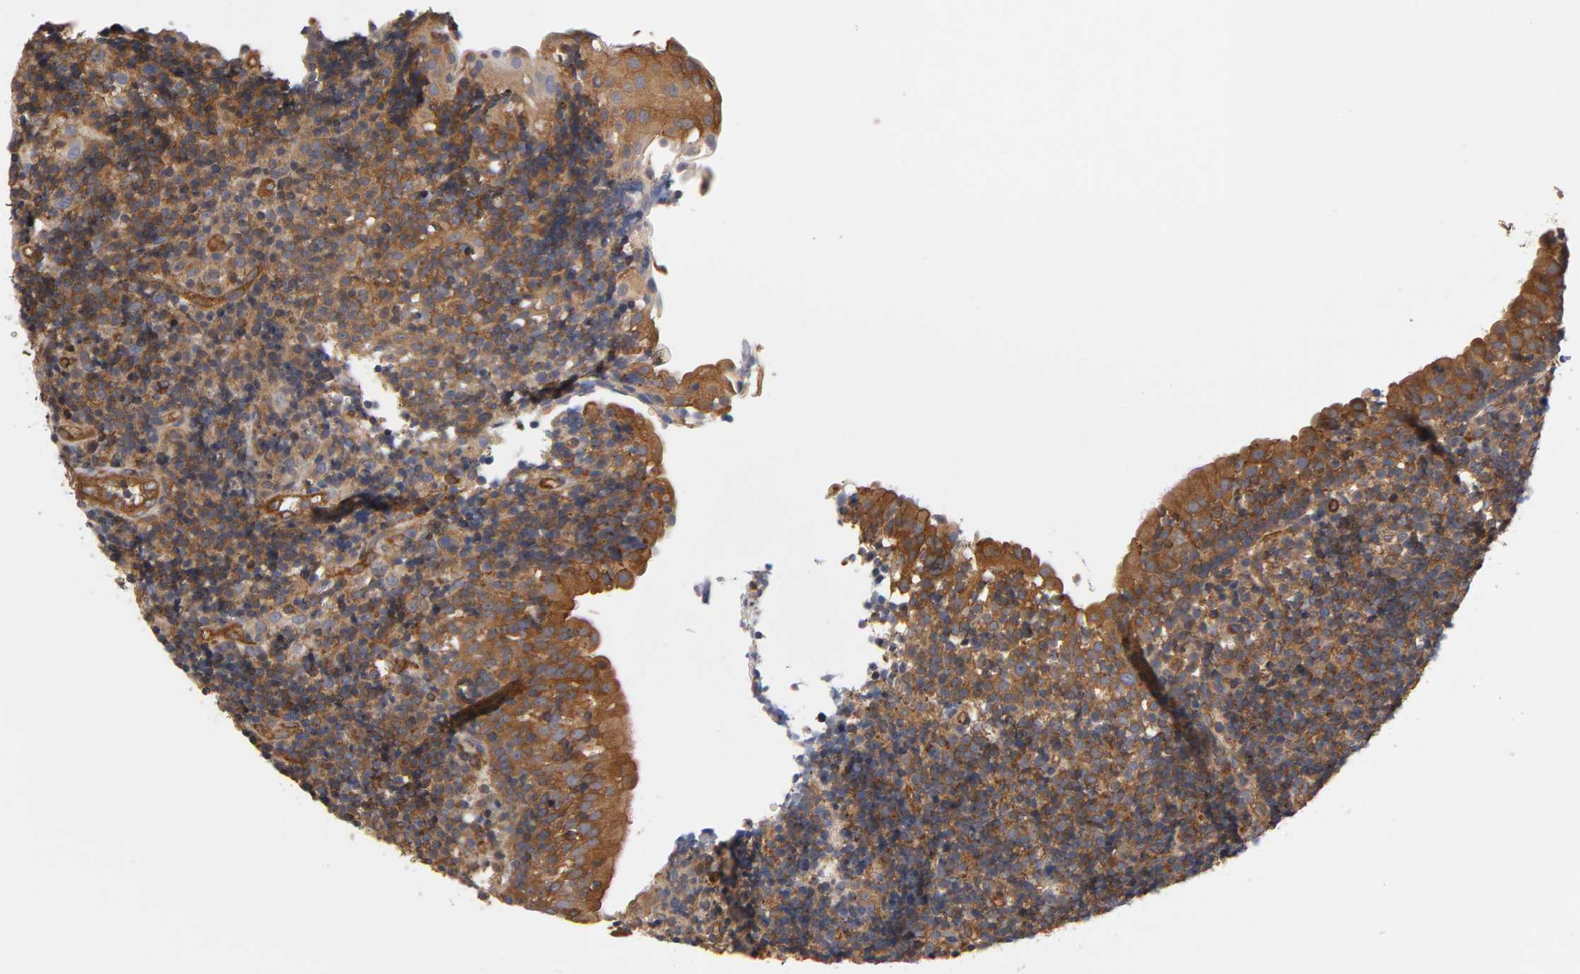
{"staining": {"intensity": "strong", "quantity": ">75%", "location": "cytoplasmic/membranous"}, "tissue": "tonsil", "cell_type": "Germinal center cells", "image_type": "normal", "snomed": [{"axis": "morphology", "description": "Normal tissue, NOS"}, {"axis": "topography", "description": "Tonsil"}], "caption": "An image of human tonsil stained for a protein reveals strong cytoplasmic/membranous brown staining in germinal center cells. The protein is stained brown, and the nuclei are stained in blue (DAB (3,3'-diaminobenzidine) IHC with brightfield microscopy, high magnification).", "gene": "LAMTOR2", "patient": {"sex": "female", "age": 40}}